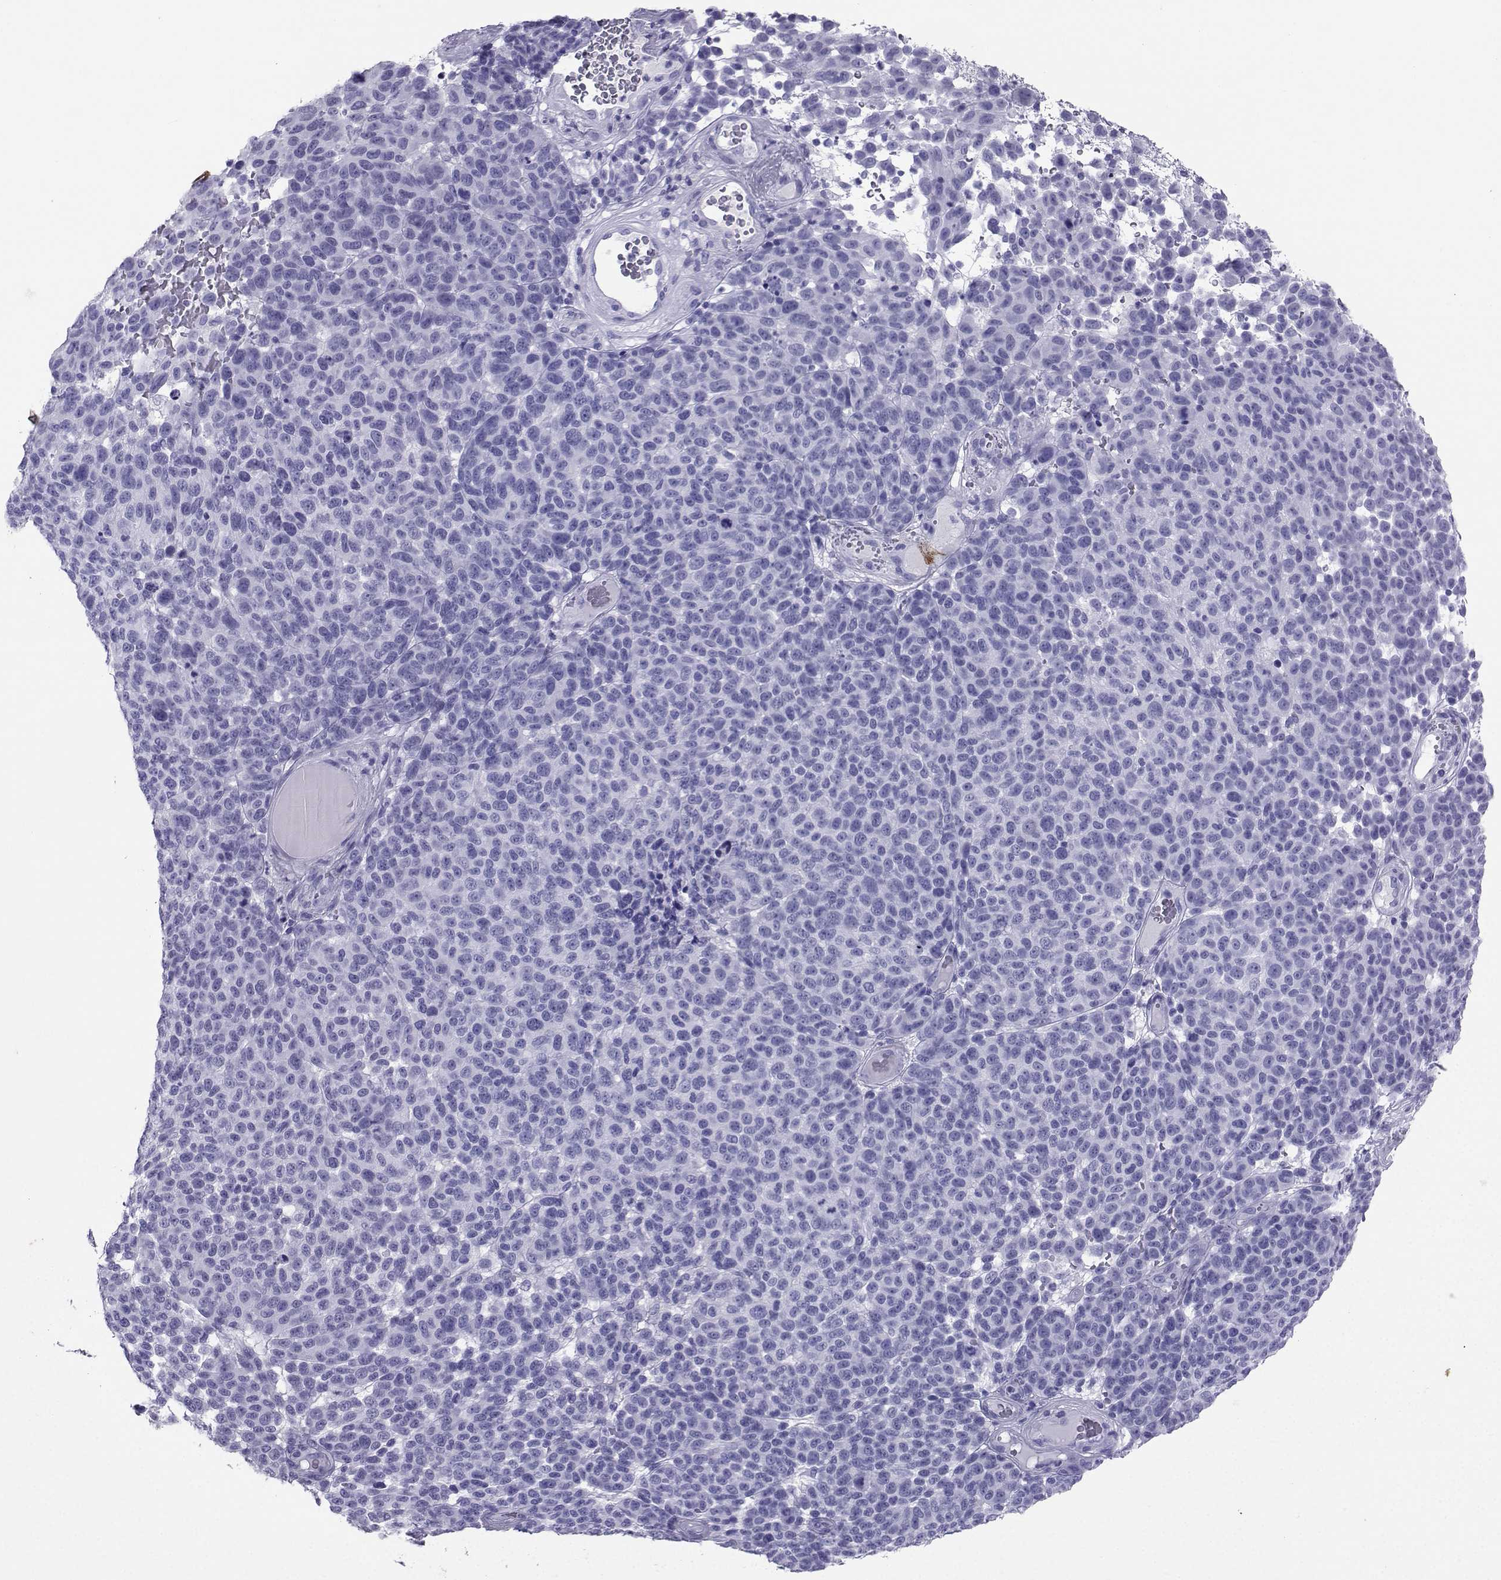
{"staining": {"intensity": "negative", "quantity": "none", "location": "none"}, "tissue": "melanoma", "cell_type": "Tumor cells", "image_type": "cancer", "snomed": [{"axis": "morphology", "description": "Malignant melanoma, NOS"}, {"axis": "topography", "description": "Skin"}], "caption": "DAB (3,3'-diaminobenzidine) immunohistochemical staining of melanoma exhibits no significant expression in tumor cells.", "gene": "LORICRIN", "patient": {"sex": "male", "age": 59}}